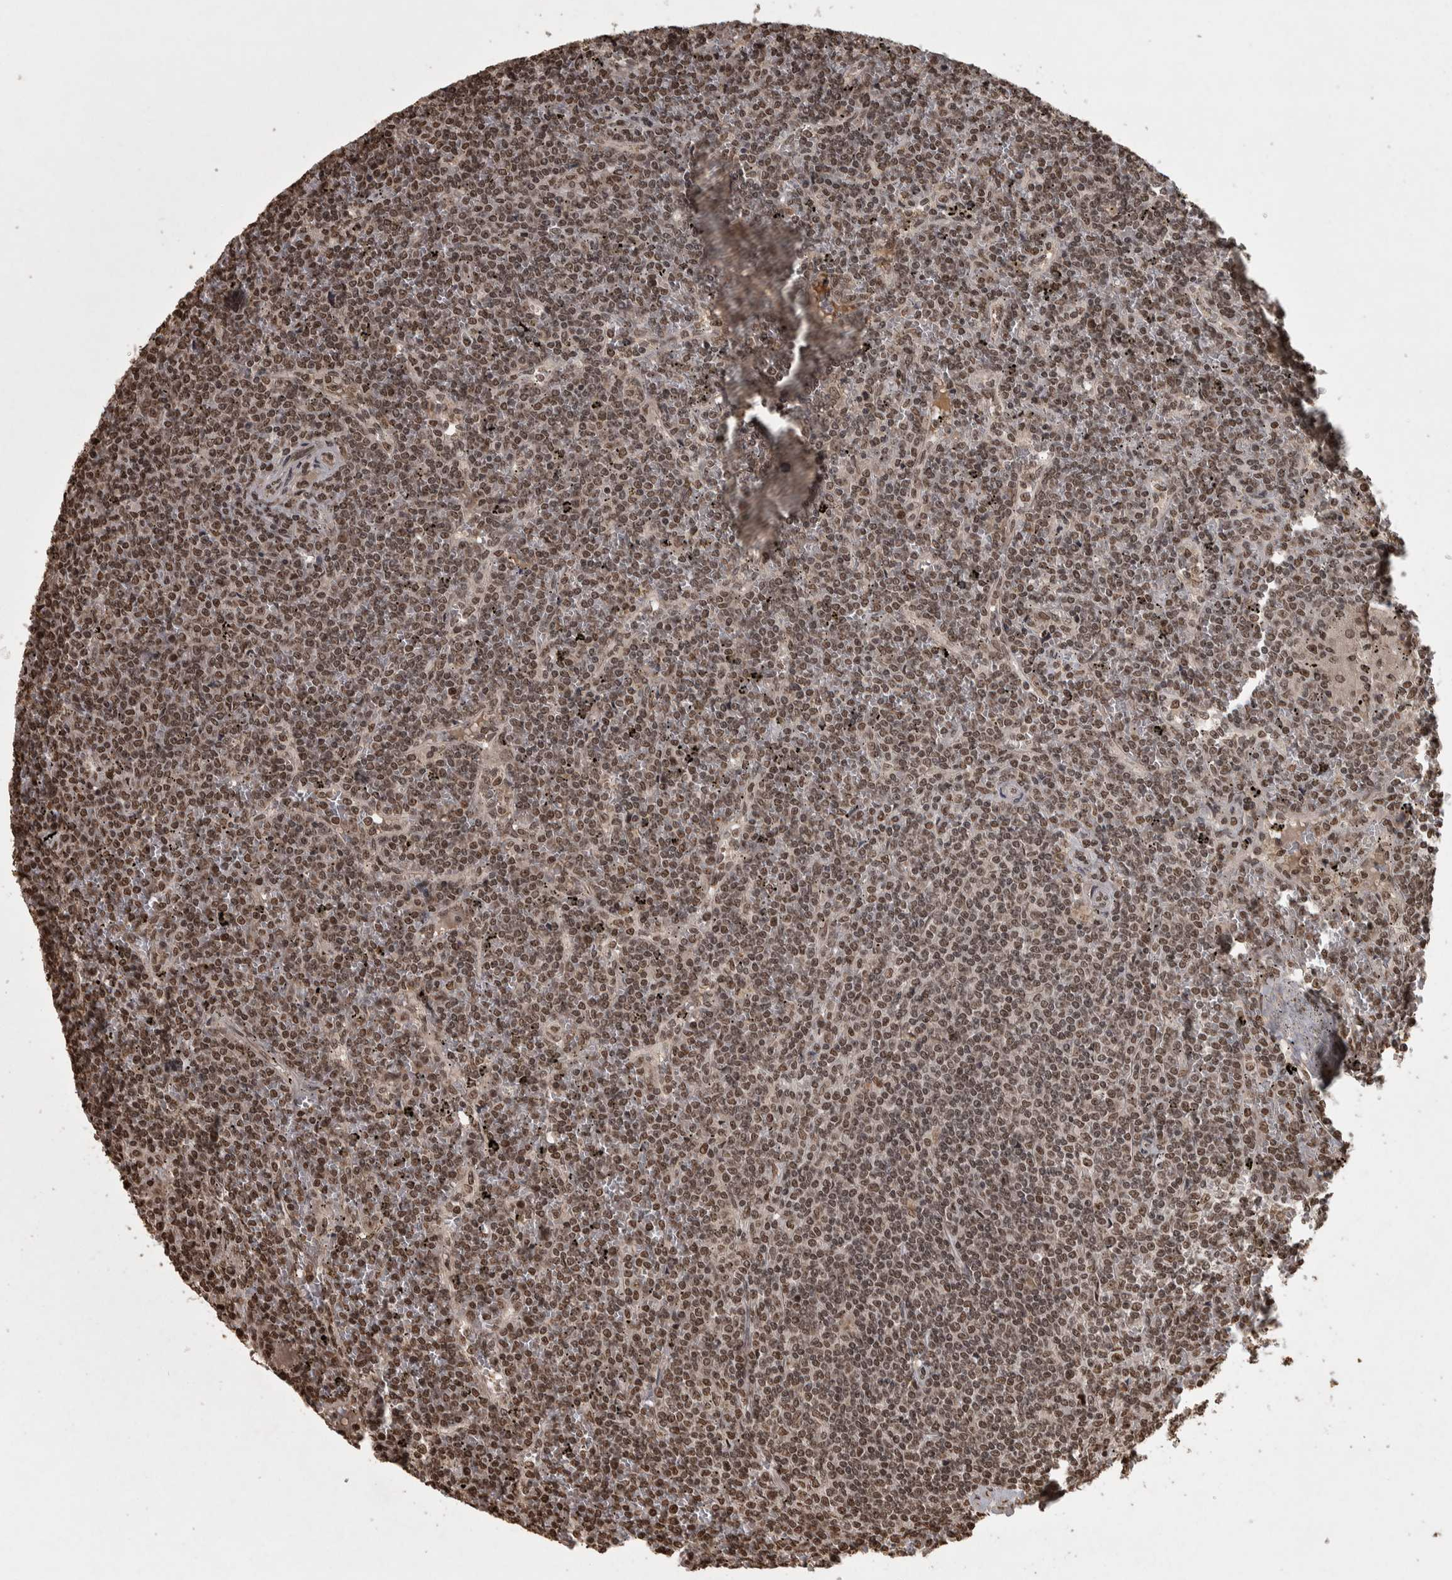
{"staining": {"intensity": "moderate", "quantity": ">75%", "location": "nuclear"}, "tissue": "lymphoma", "cell_type": "Tumor cells", "image_type": "cancer", "snomed": [{"axis": "morphology", "description": "Malignant lymphoma, non-Hodgkin's type, Low grade"}, {"axis": "topography", "description": "Spleen"}], "caption": "Brown immunohistochemical staining in human low-grade malignant lymphoma, non-Hodgkin's type reveals moderate nuclear staining in about >75% of tumor cells. (DAB IHC, brown staining for protein, blue staining for nuclei).", "gene": "ZFHX4", "patient": {"sex": "female", "age": 19}}